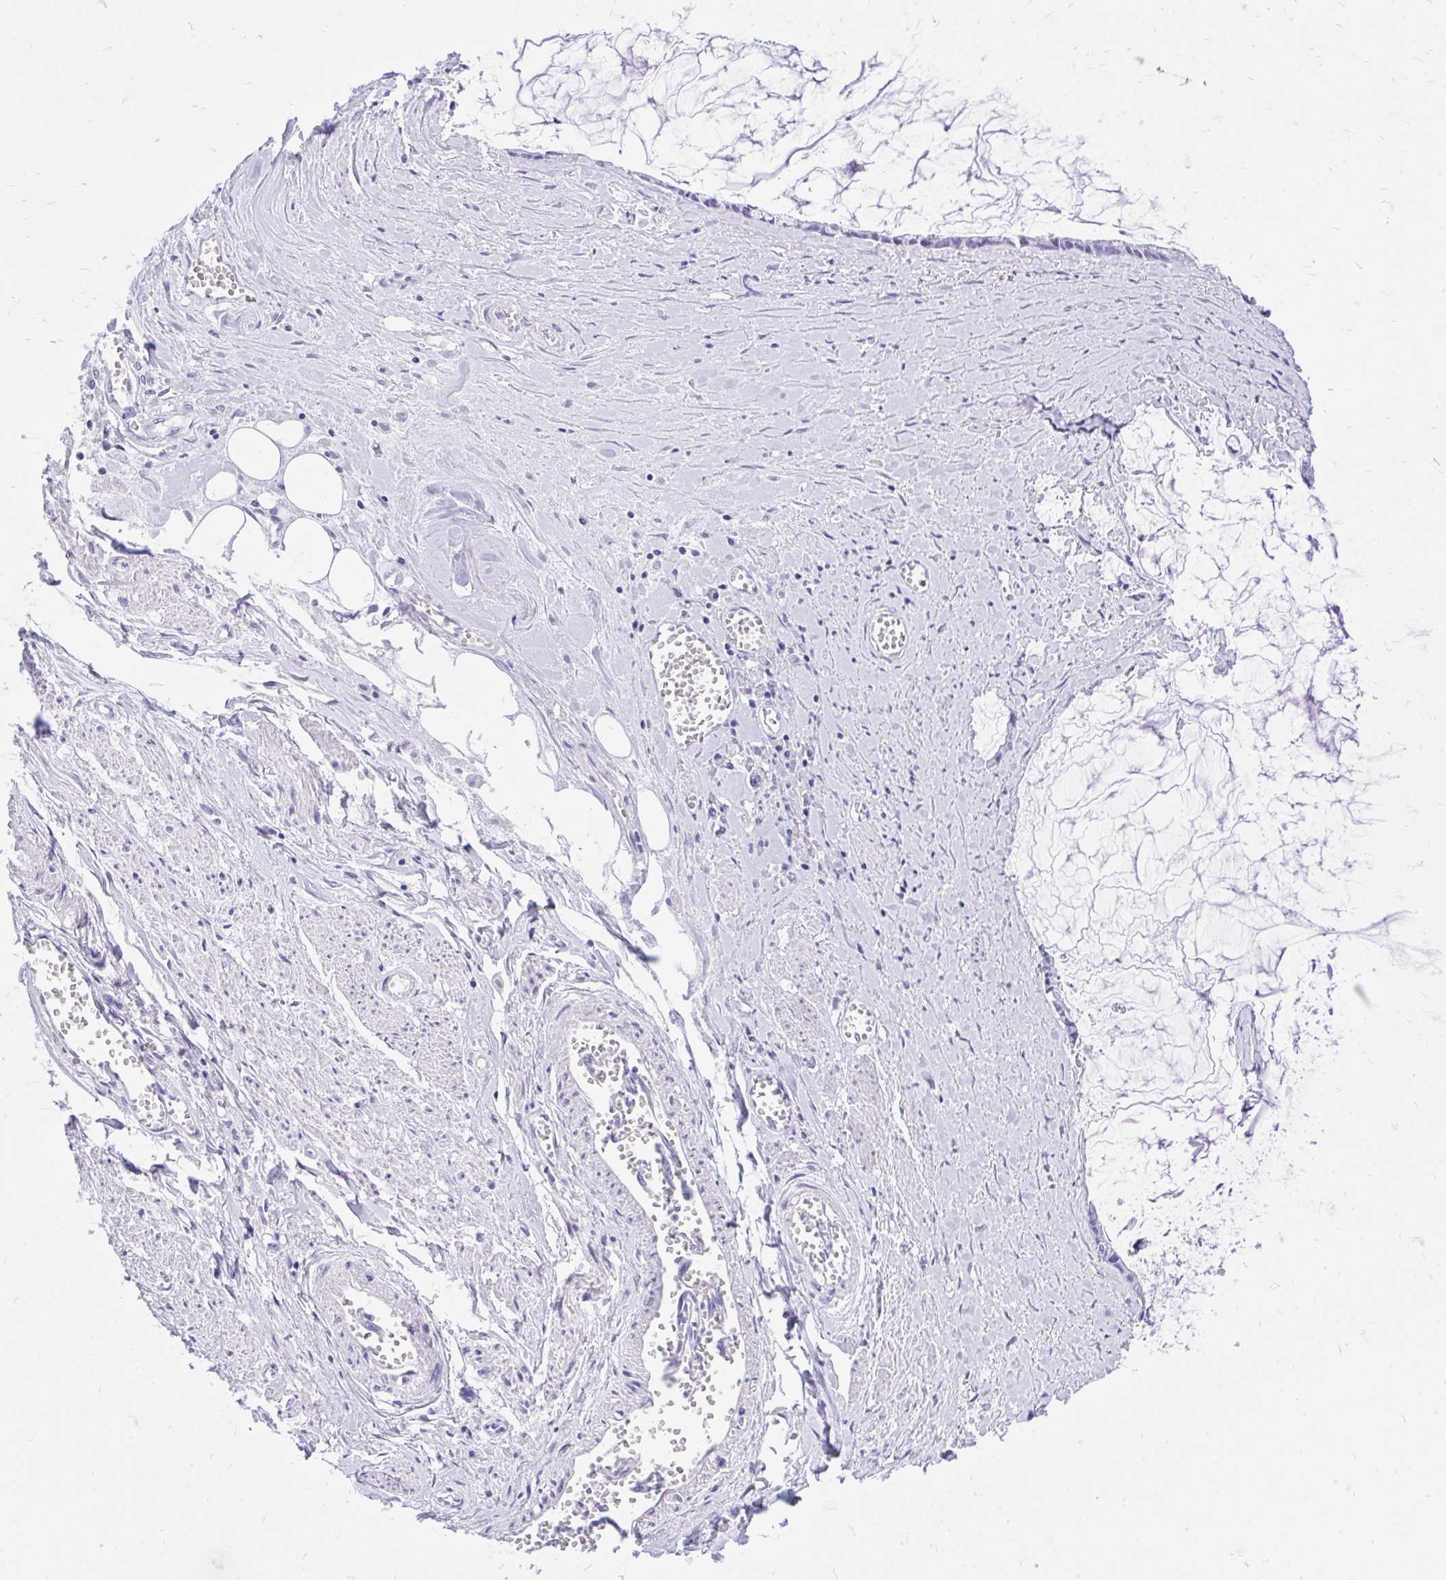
{"staining": {"intensity": "negative", "quantity": "none", "location": "none"}, "tissue": "ovarian cancer", "cell_type": "Tumor cells", "image_type": "cancer", "snomed": [{"axis": "morphology", "description": "Cystadenocarcinoma, mucinous, NOS"}, {"axis": "topography", "description": "Ovary"}], "caption": "Human ovarian mucinous cystadenocarcinoma stained for a protein using immunohistochemistry displays no positivity in tumor cells.", "gene": "MON1A", "patient": {"sex": "female", "age": 90}}